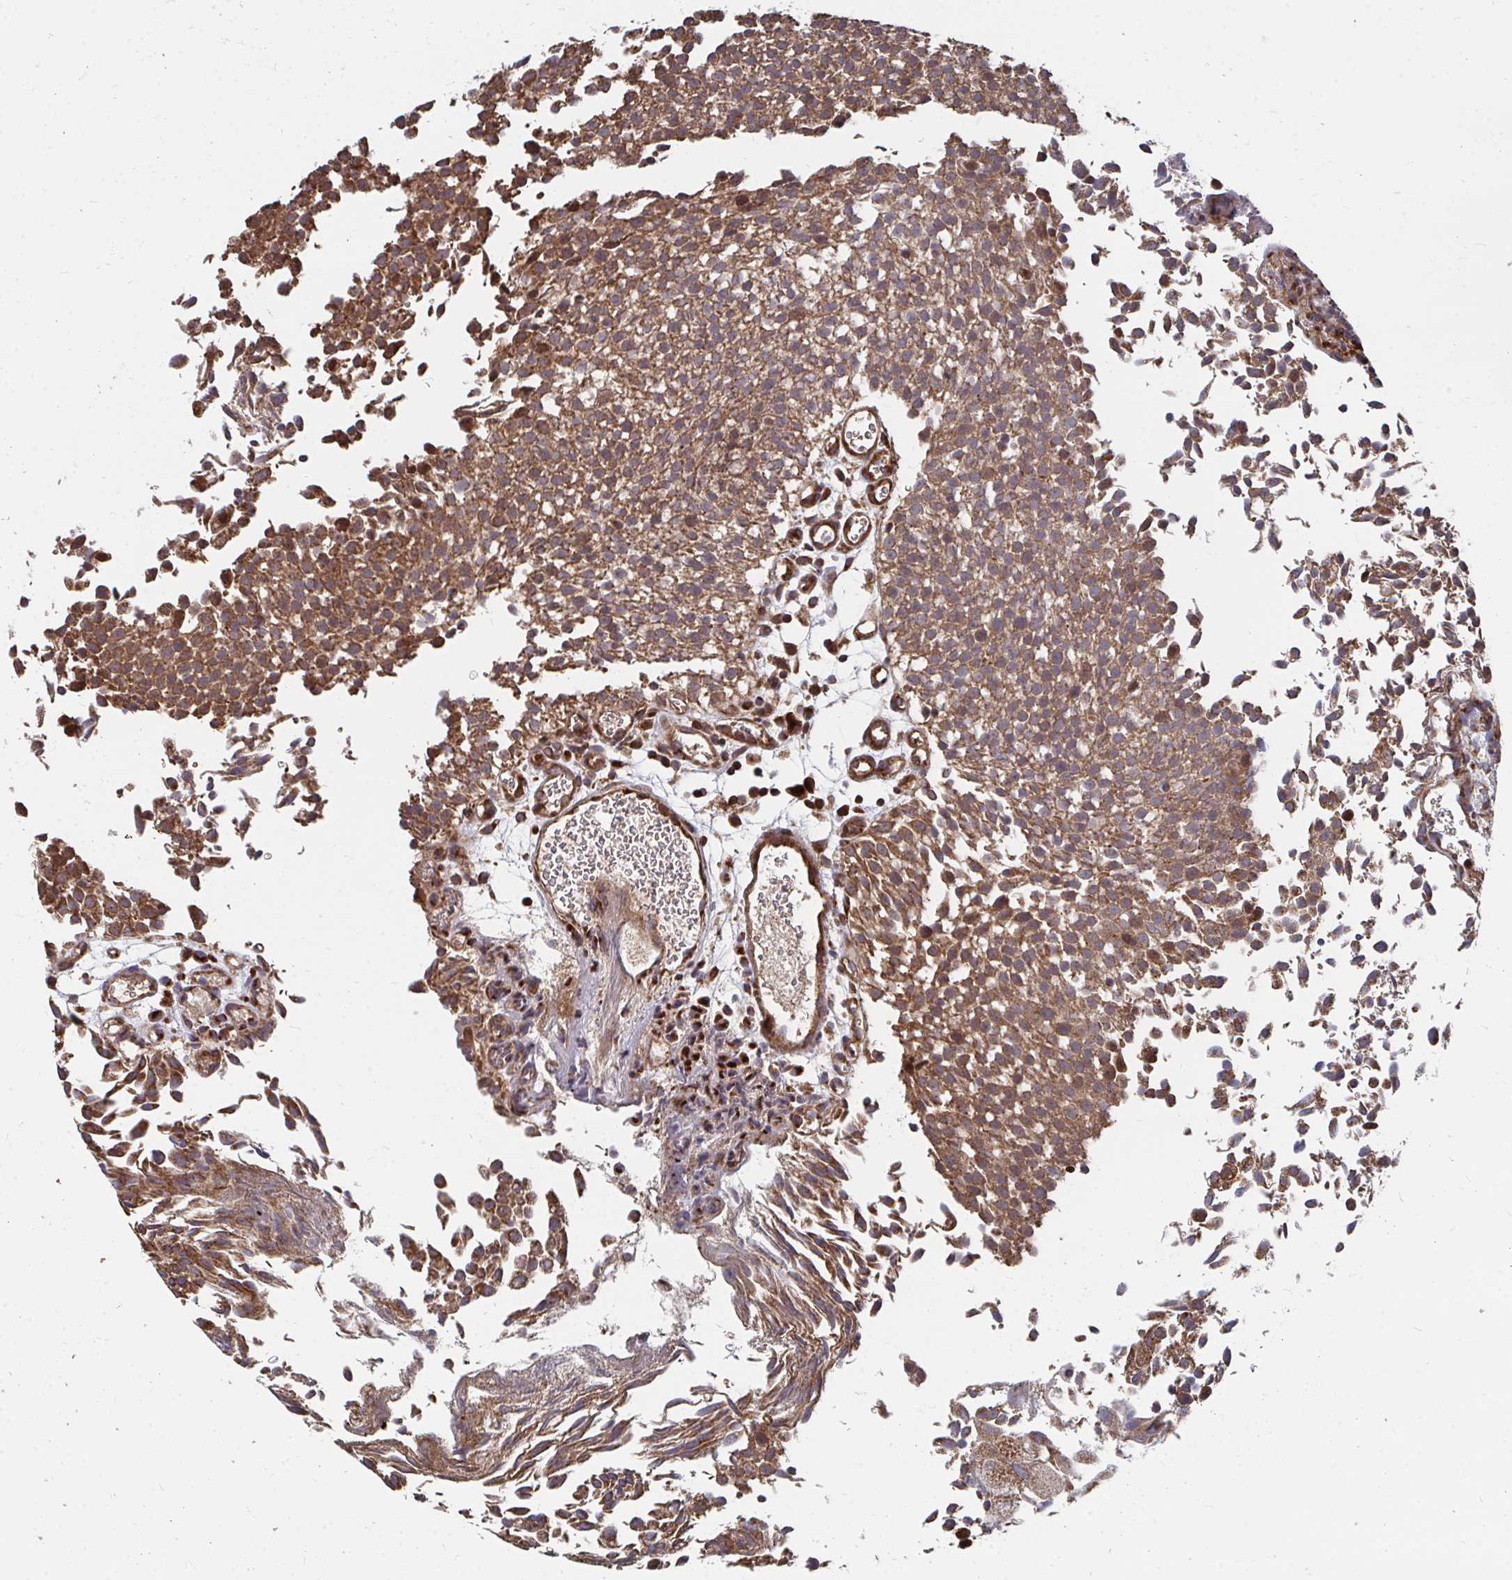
{"staining": {"intensity": "moderate", "quantity": ">75%", "location": "cytoplasmic/membranous"}, "tissue": "urothelial cancer", "cell_type": "Tumor cells", "image_type": "cancer", "snomed": [{"axis": "morphology", "description": "Urothelial carcinoma, Low grade"}, {"axis": "topography", "description": "Urinary bladder"}], "caption": "A brown stain shows moderate cytoplasmic/membranous positivity of a protein in urothelial carcinoma (low-grade) tumor cells.", "gene": "FAM89A", "patient": {"sex": "female", "age": 79}}